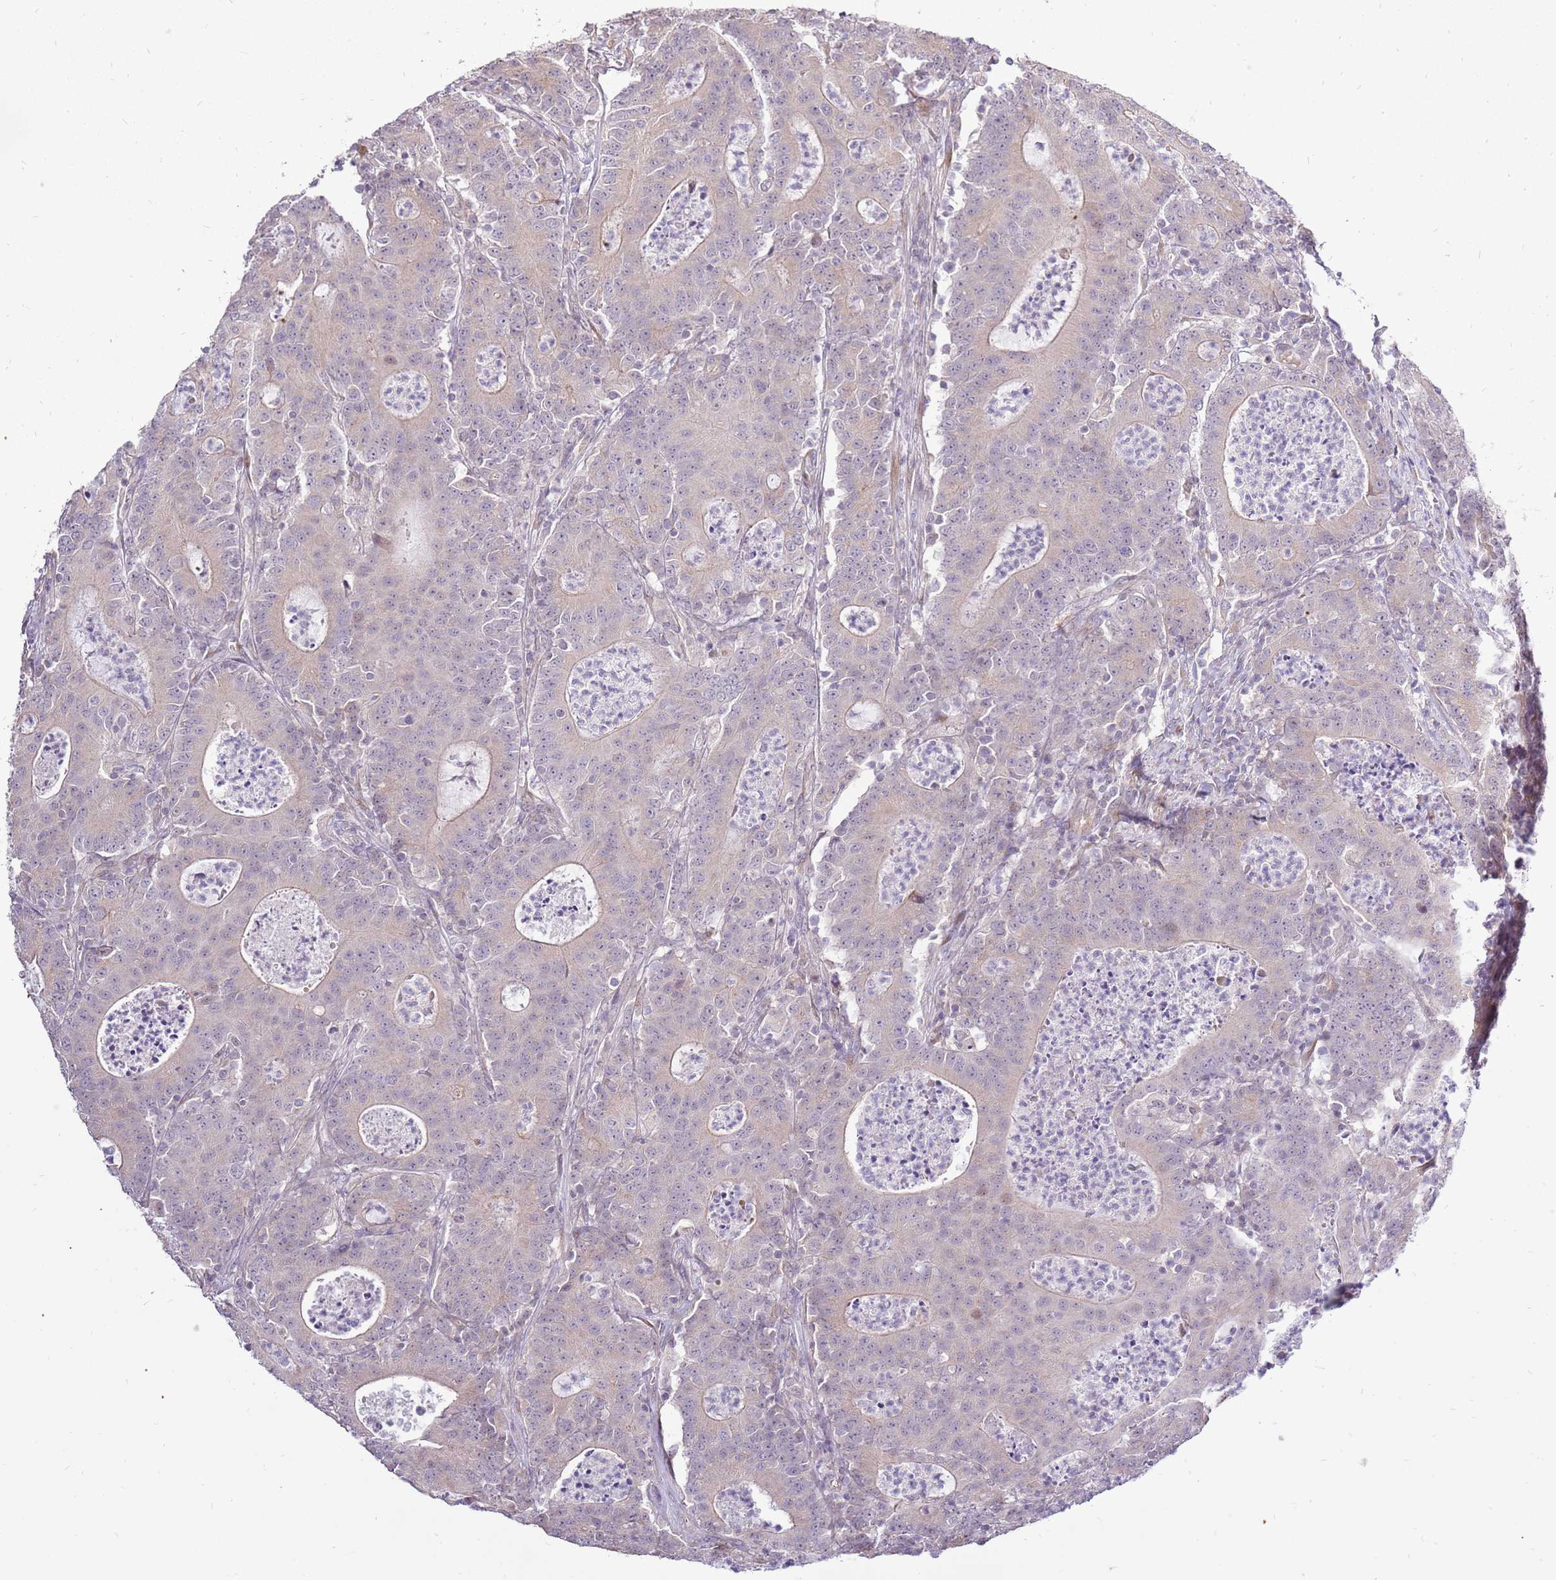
{"staining": {"intensity": "negative", "quantity": "none", "location": "none"}, "tissue": "colorectal cancer", "cell_type": "Tumor cells", "image_type": "cancer", "snomed": [{"axis": "morphology", "description": "Adenocarcinoma, NOS"}, {"axis": "topography", "description": "Colon"}], "caption": "High magnification brightfield microscopy of colorectal adenocarcinoma stained with DAB (brown) and counterstained with hematoxylin (blue): tumor cells show no significant expression.", "gene": "UGGT2", "patient": {"sex": "male", "age": 83}}